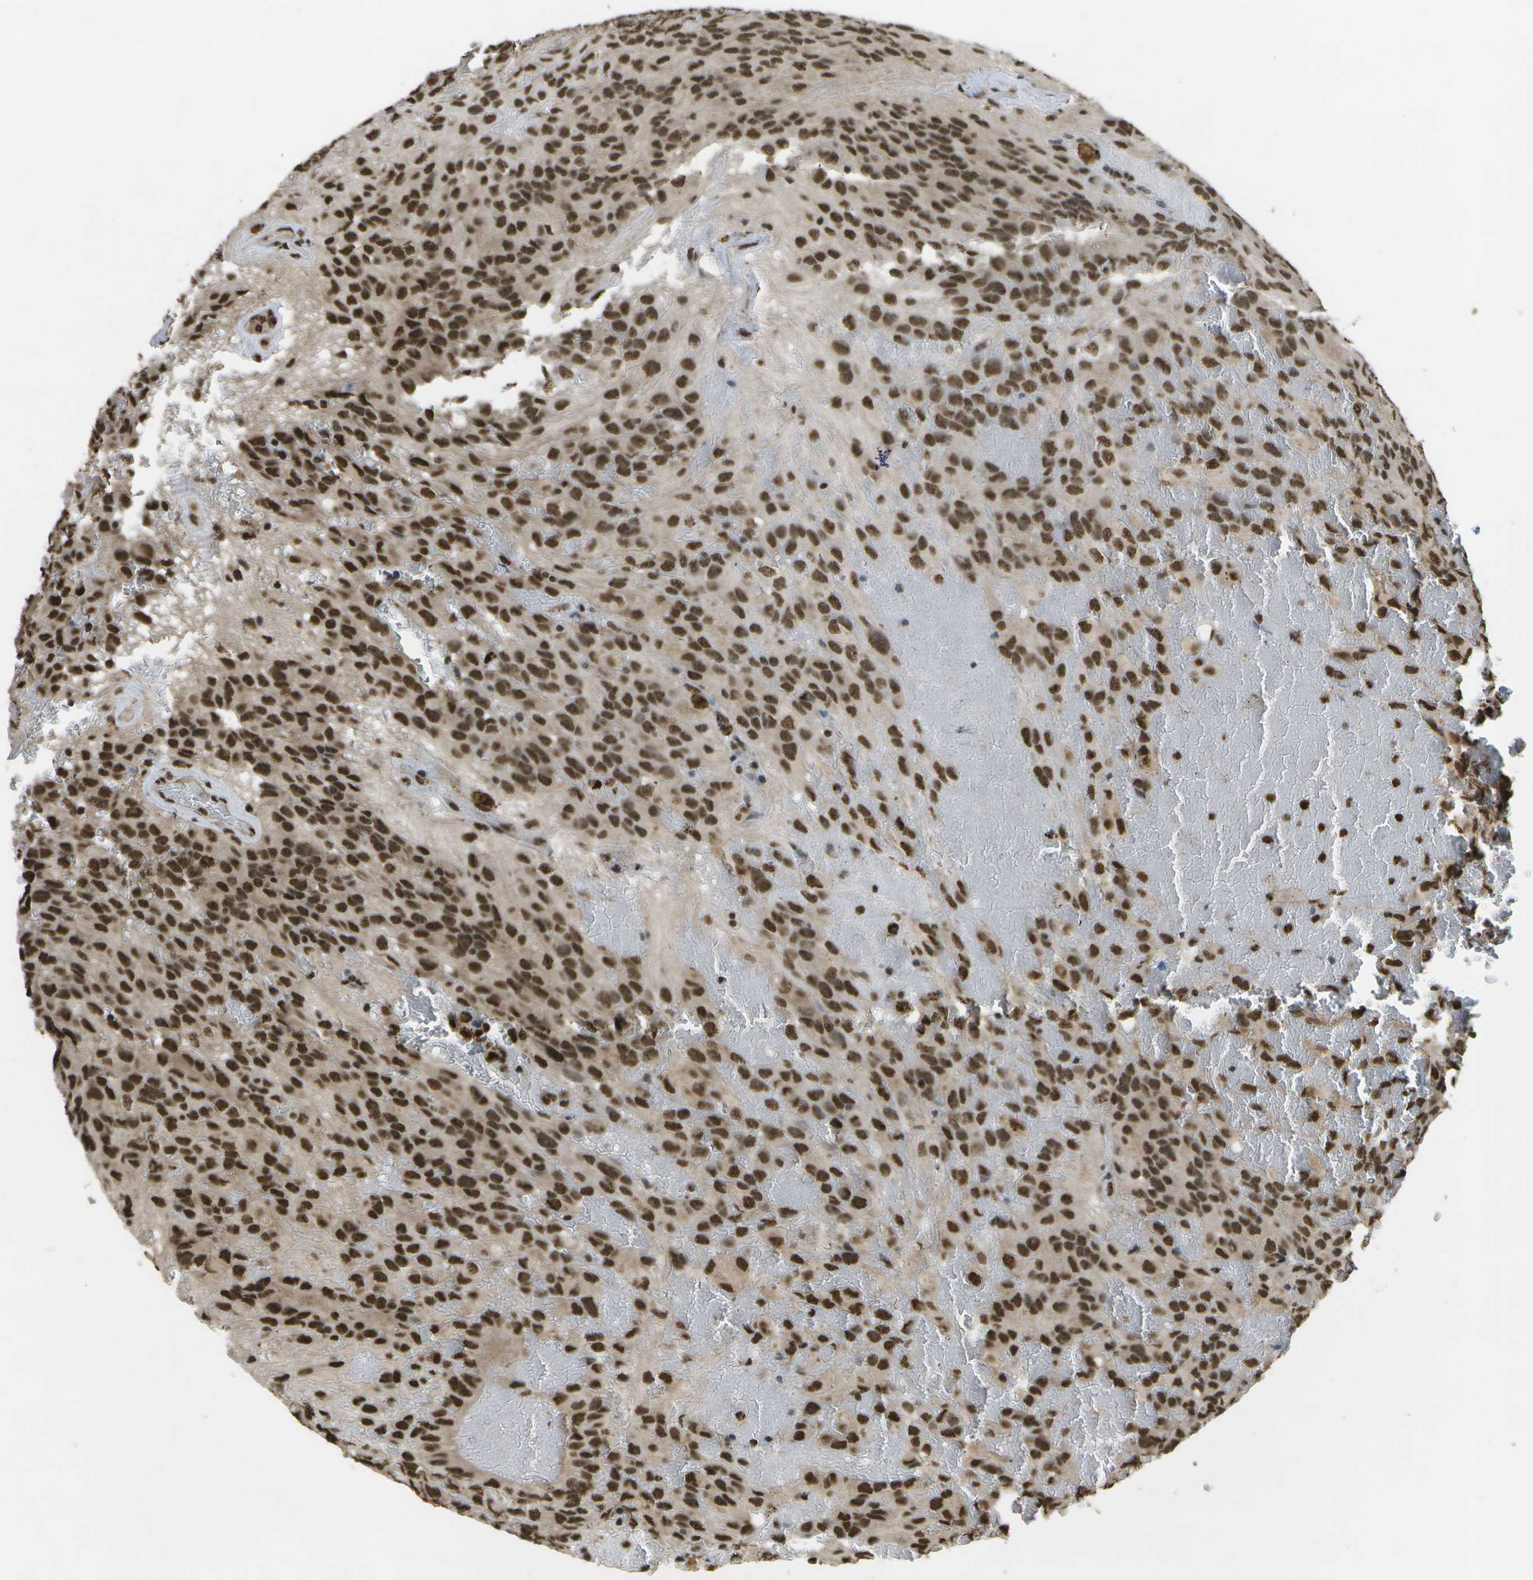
{"staining": {"intensity": "strong", "quantity": ">75%", "location": "nuclear"}, "tissue": "glioma", "cell_type": "Tumor cells", "image_type": "cancer", "snomed": [{"axis": "morphology", "description": "Glioma, malignant, High grade"}, {"axis": "topography", "description": "Brain"}], "caption": "Strong nuclear expression is present in approximately >75% of tumor cells in malignant glioma (high-grade).", "gene": "SPEN", "patient": {"sex": "male", "age": 32}}